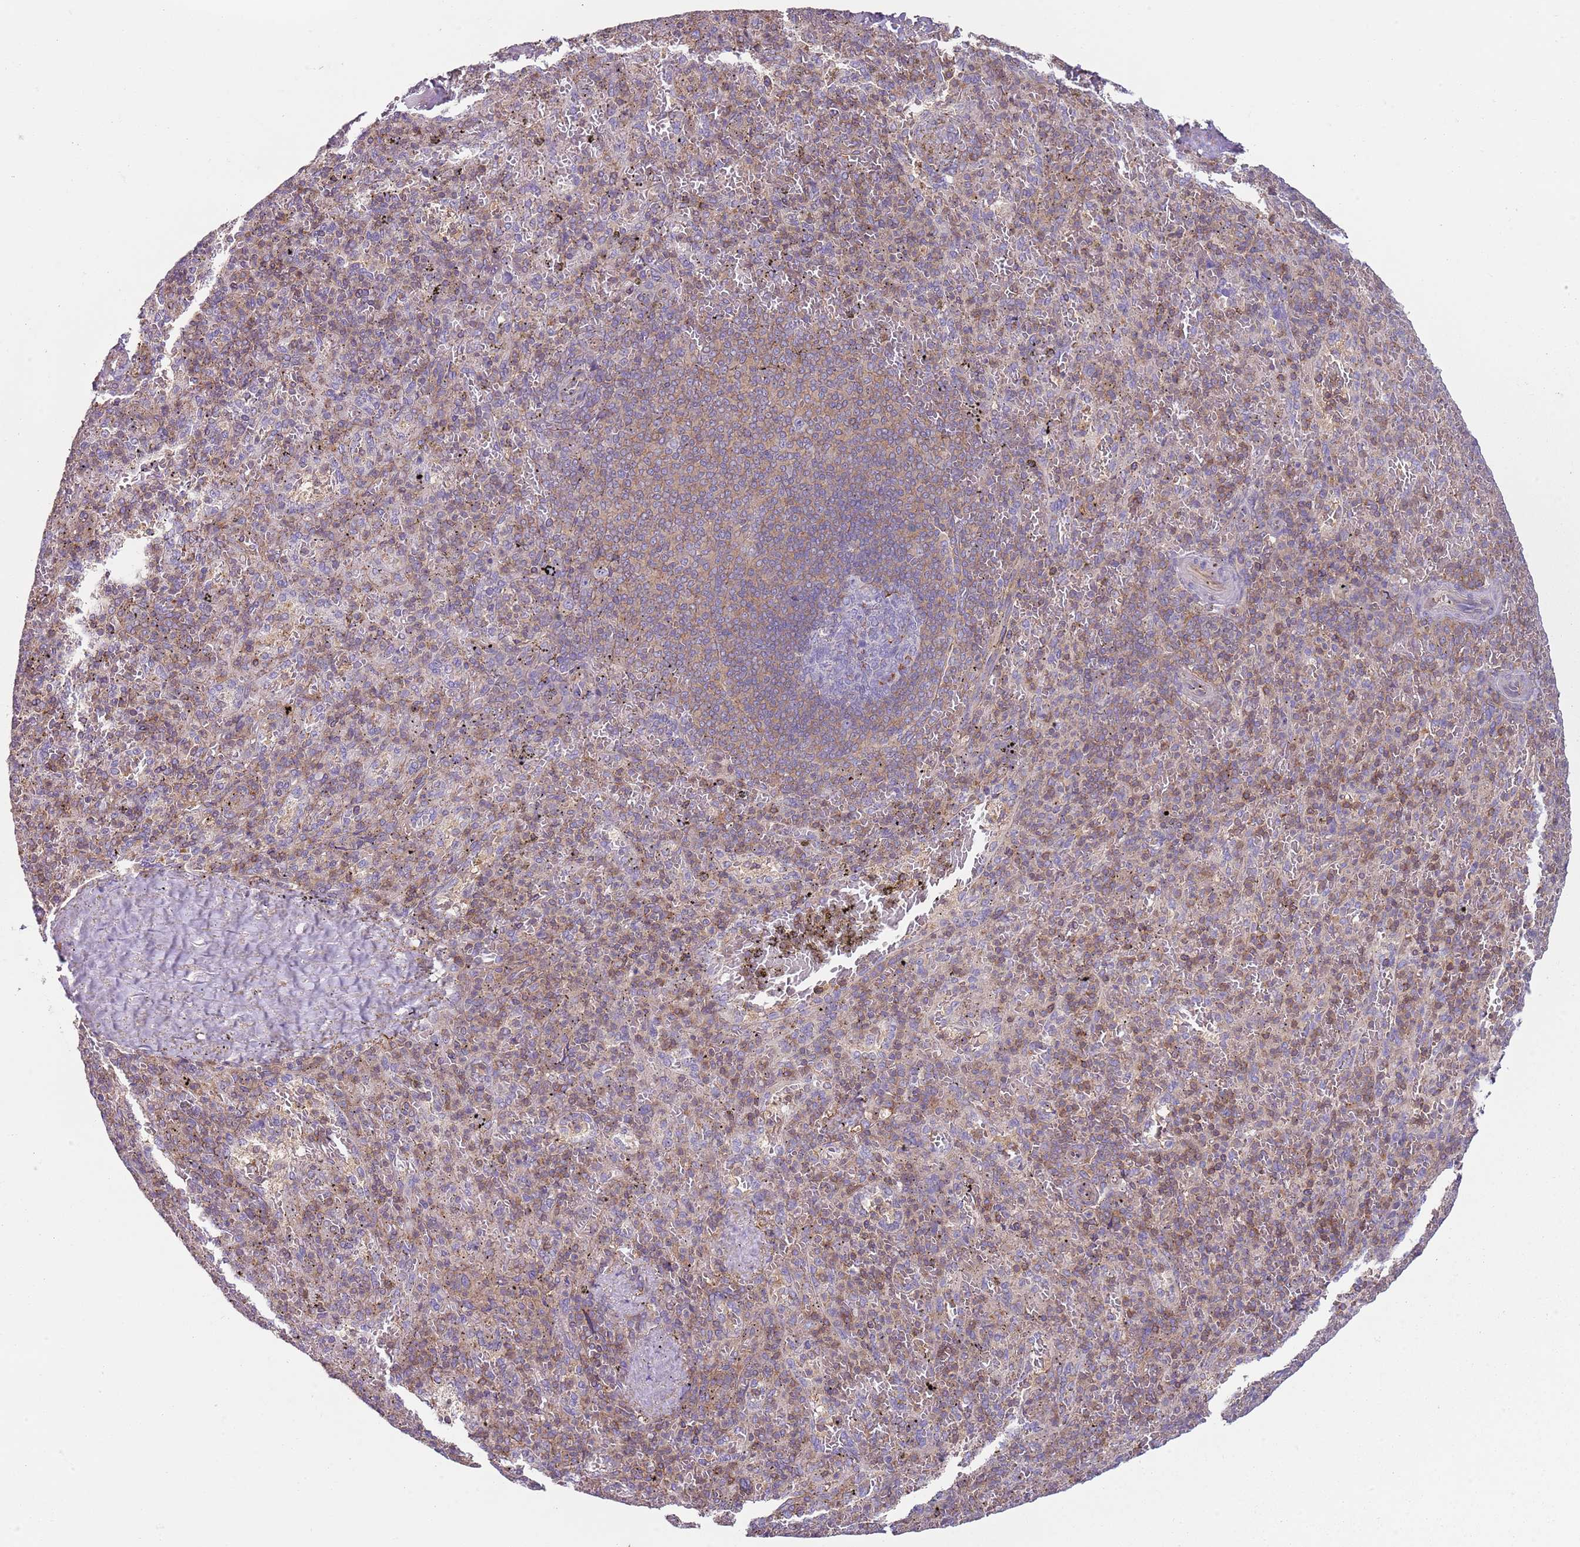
{"staining": {"intensity": "moderate", "quantity": "<25%", "location": "cytoplasmic/membranous"}, "tissue": "spleen", "cell_type": "Cells in red pulp", "image_type": "normal", "snomed": [{"axis": "morphology", "description": "Normal tissue, NOS"}, {"axis": "topography", "description": "Spleen"}], "caption": "Immunohistochemical staining of normal spleen shows low levels of moderate cytoplasmic/membranous expression in approximately <25% of cells in red pulp.", "gene": "GNAI1", "patient": {"sex": "male", "age": 82}}